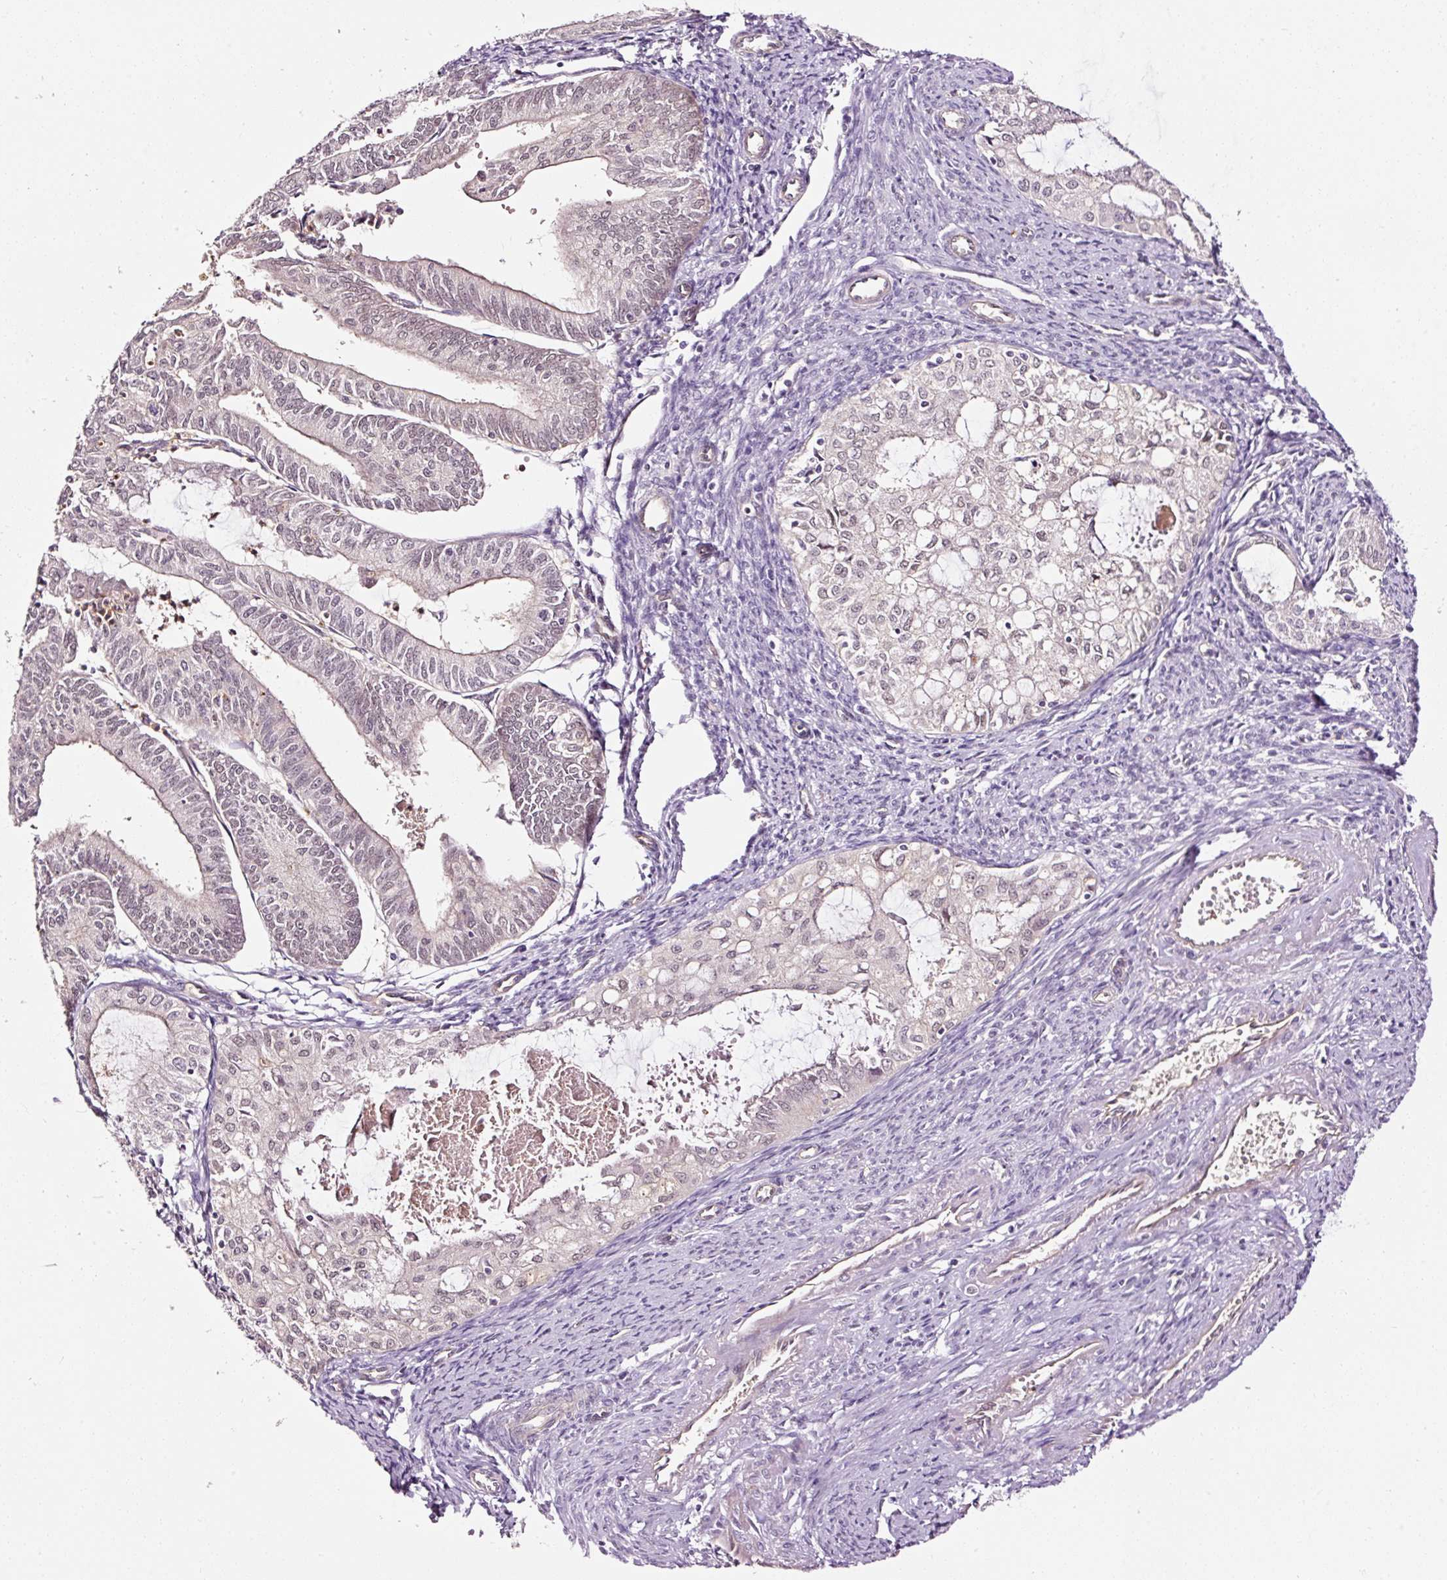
{"staining": {"intensity": "negative", "quantity": "none", "location": "none"}, "tissue": "endometrial cancer", "cell_type": "Tumor cells", "image_type": "cancer", "snomed": [{"axis": "morphology", "description": "Adenocarcinoma, NOS"}, {"axis": "topography", "description": "Endometrium"}], "caption": "DAB (3,3'-diaminobenzidine) immunohistochemical staining of adenocarcinoma (endometrial) exhibits no significant staining in tumor cells. The staining was performed using DAB to visualize the protein expression in brown, while the nuclei were stained in blue with hematoxylin (Magnification: 20x).", "gene": "ABCB4", "patient": {"sex": "female", "age": 70}}